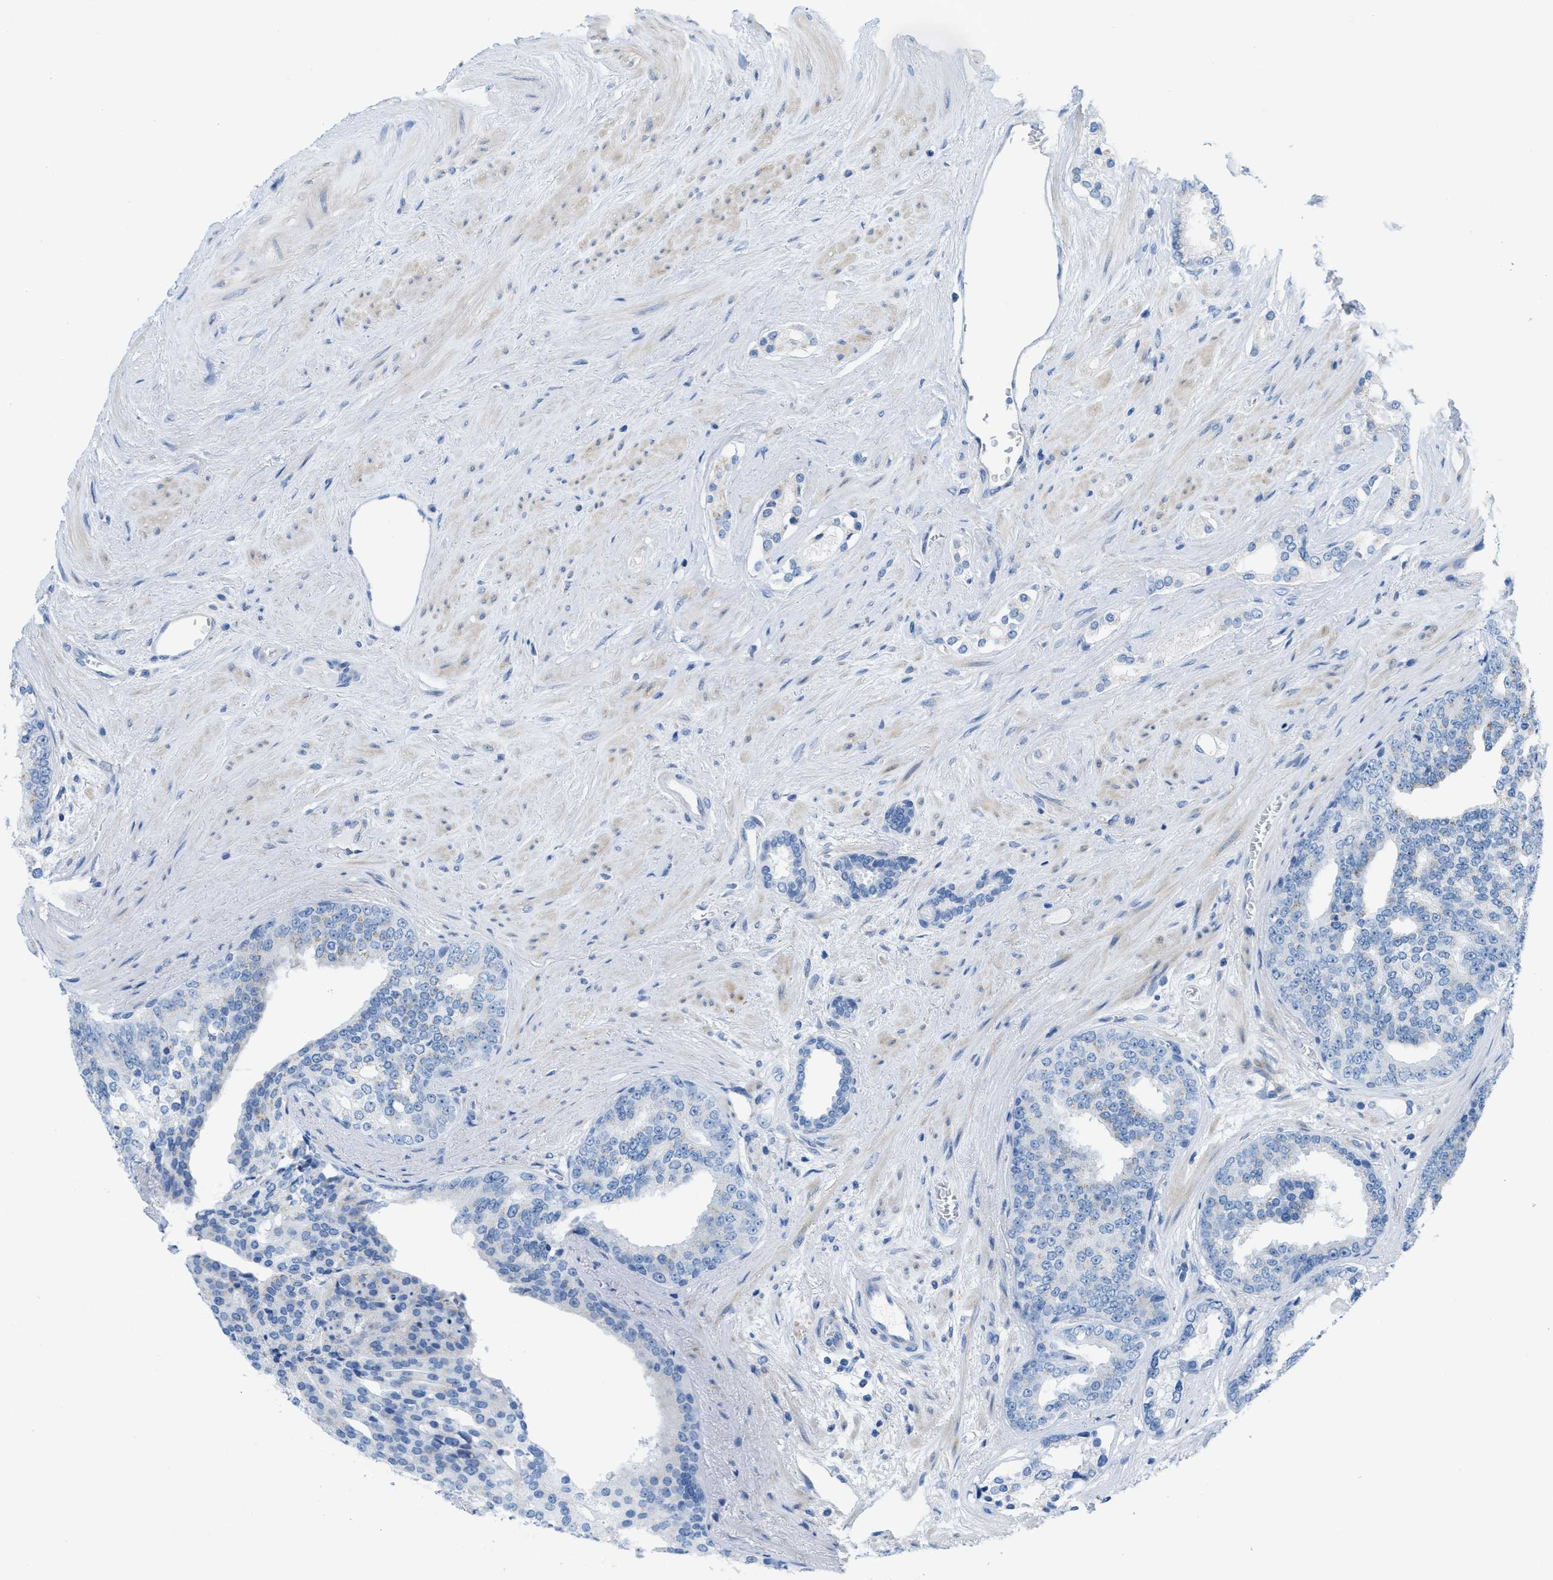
{"staining": {"intensity": "negative", "quantity": "none", "location": "none"}, "tissue": "prostate cancer", "cell_type": "Tumor cells", "image_type": "cancer", "snomed": [{"axis": "morphology", "description": "Adenocarcinoma, High grade"}, {"axis": "topography", "description": "Prostate"}], "caption": "Immunohistochemical staining of human high-grade adenocarcinoma (prostate) exhibits no significant positivity in tumor cells.", "gene": "ASGR1", "patient": {"sex": "male", "age": 71}}